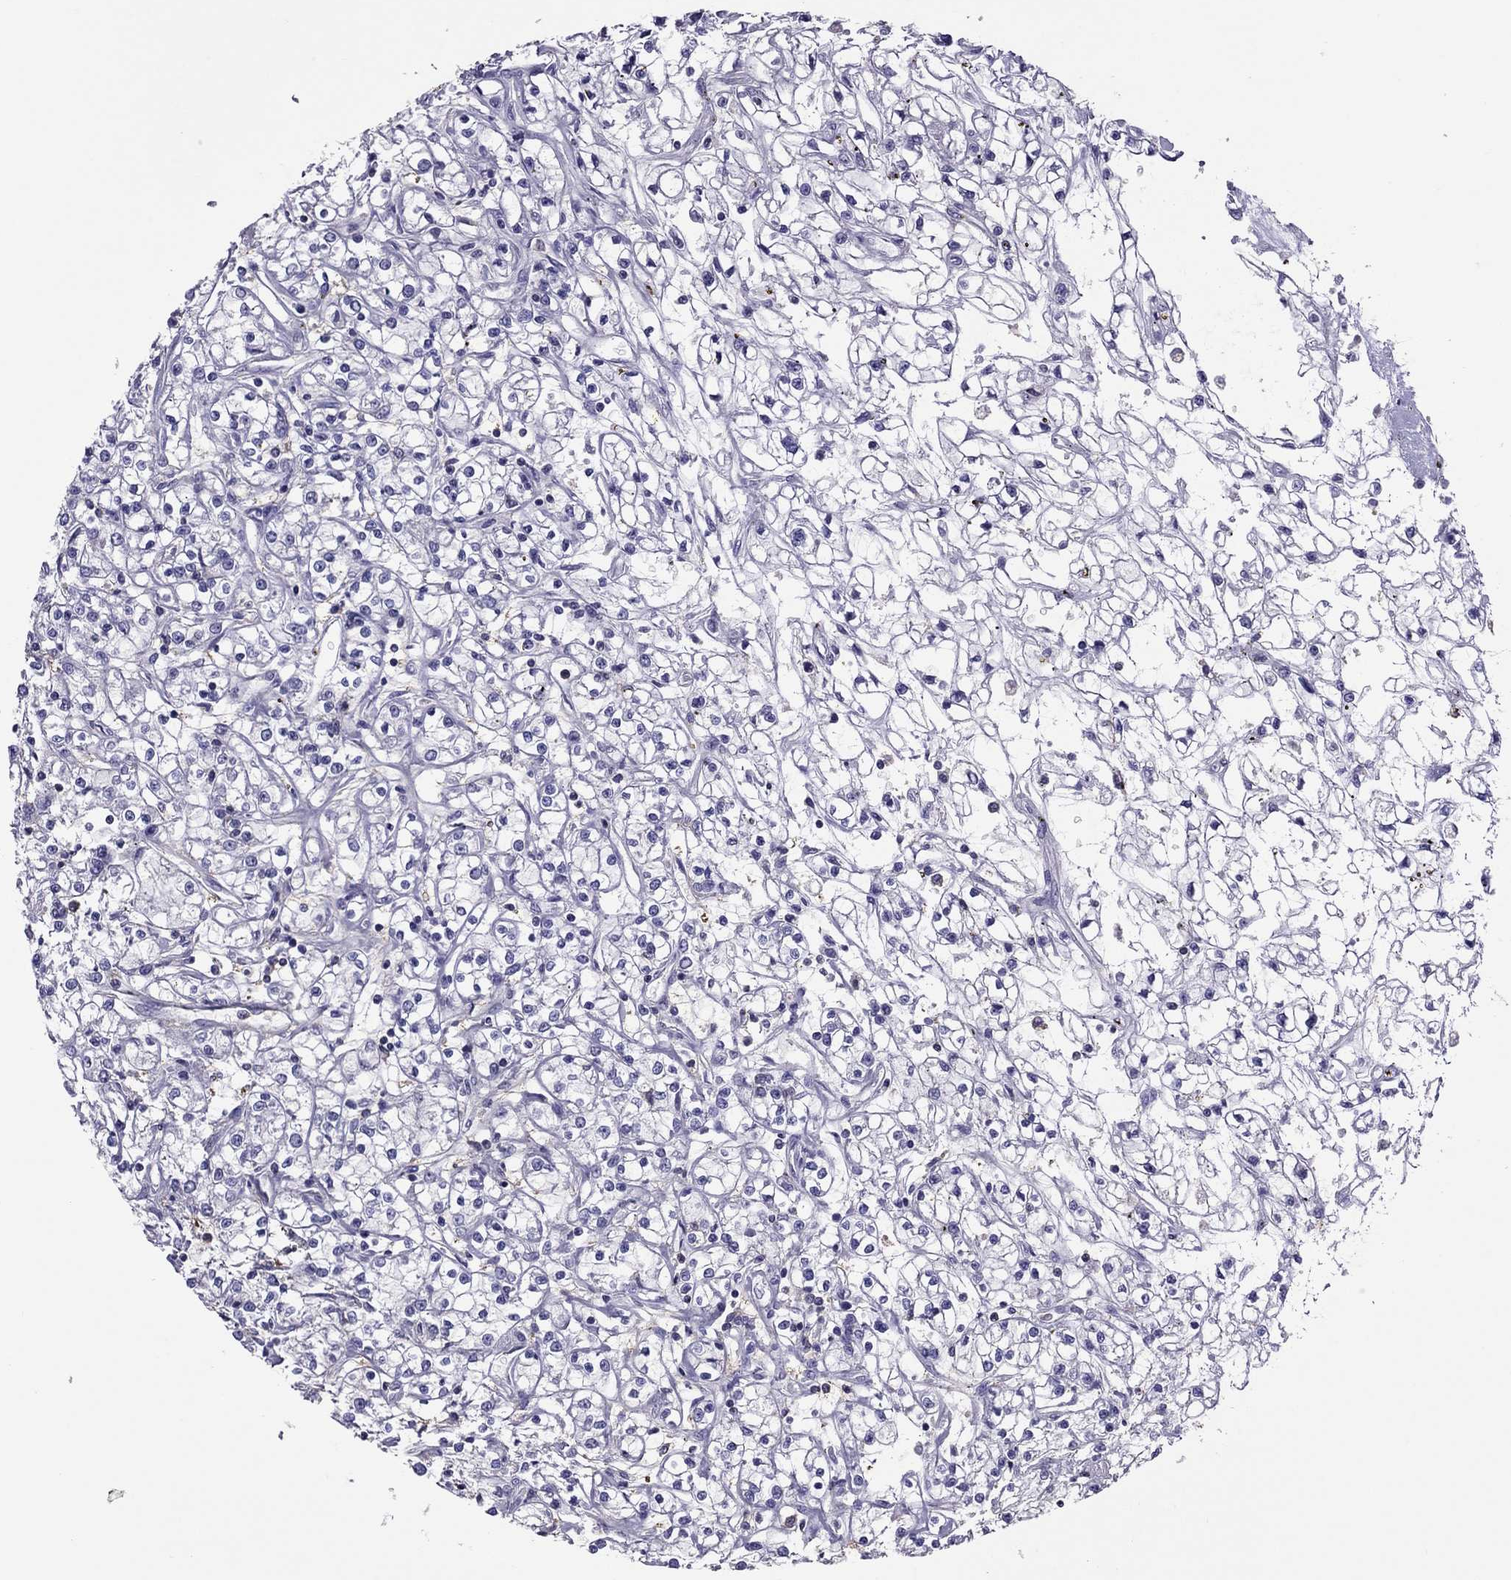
{"staining": {"intensity": "negative", "quantity": "none", "location": "none"}, "tissue": "renal cancer", "cell_type": "Tumor cells", "image_type": "cancer", "snomed": [{"axis": "morphology", "description": "Adenocarcinoma, NOS"}, {"axis": "topography", "description": "Kidney"}], "caption": "Immunohistochemistry (IHC) image of neoplastic tissue: renal cancer stained with DAB displays no significant protein positivity in tumor cells.", "gene": "TEX22", "patient": {"sex": "female", "age": 59}}